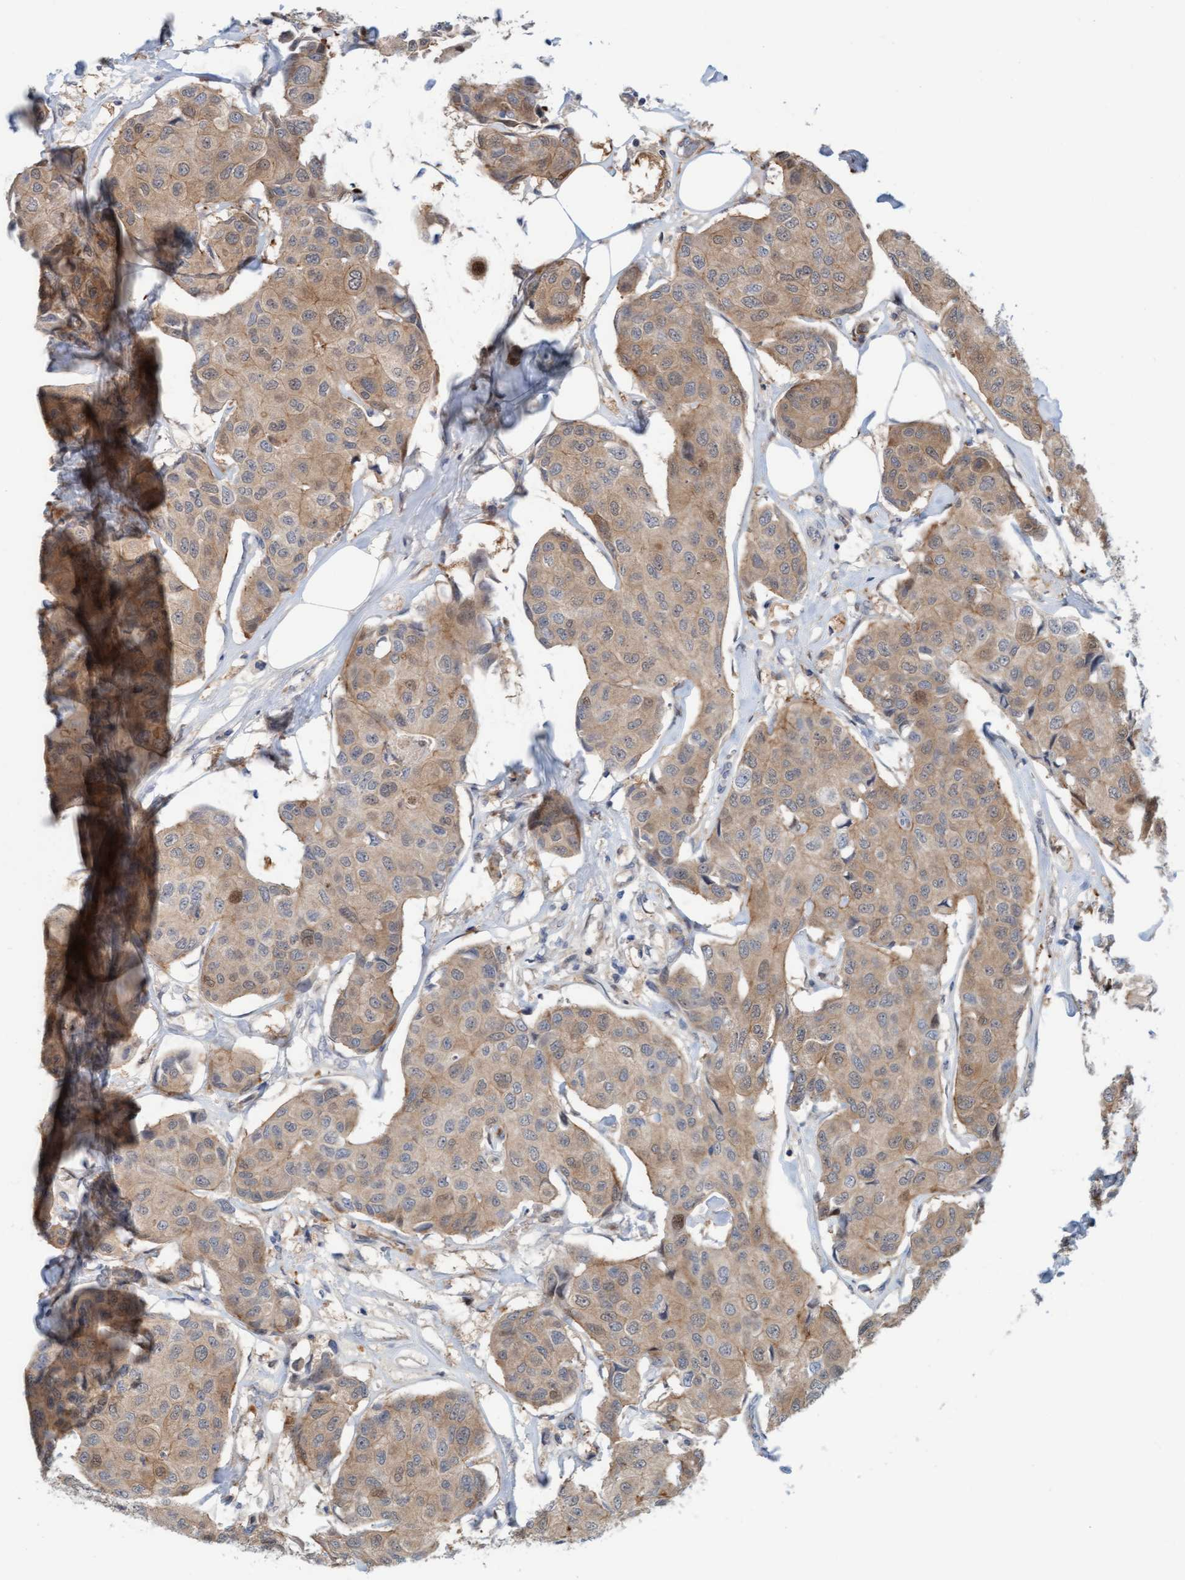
{"staining": {"intensity": "weak", "quantity": ">75%", "location": "cytoplasmic/membranous"}, "tissue": "breast cancer", "cell_type": "Tumor cells", "image_type": "cancer", "snomed": [{"axis": "morphology", "description": "Duct carcinoma"}, {"axis": "topography", "description": "Breast"}], "caption": "Breast cancer stained with a brown dye exhibits weak cytoplasmic/membranous positive positivity in approximately >75% of tumor cells.", "gene": "EIF4EBP1", "patient": {"sex": "female", "age": 80}}